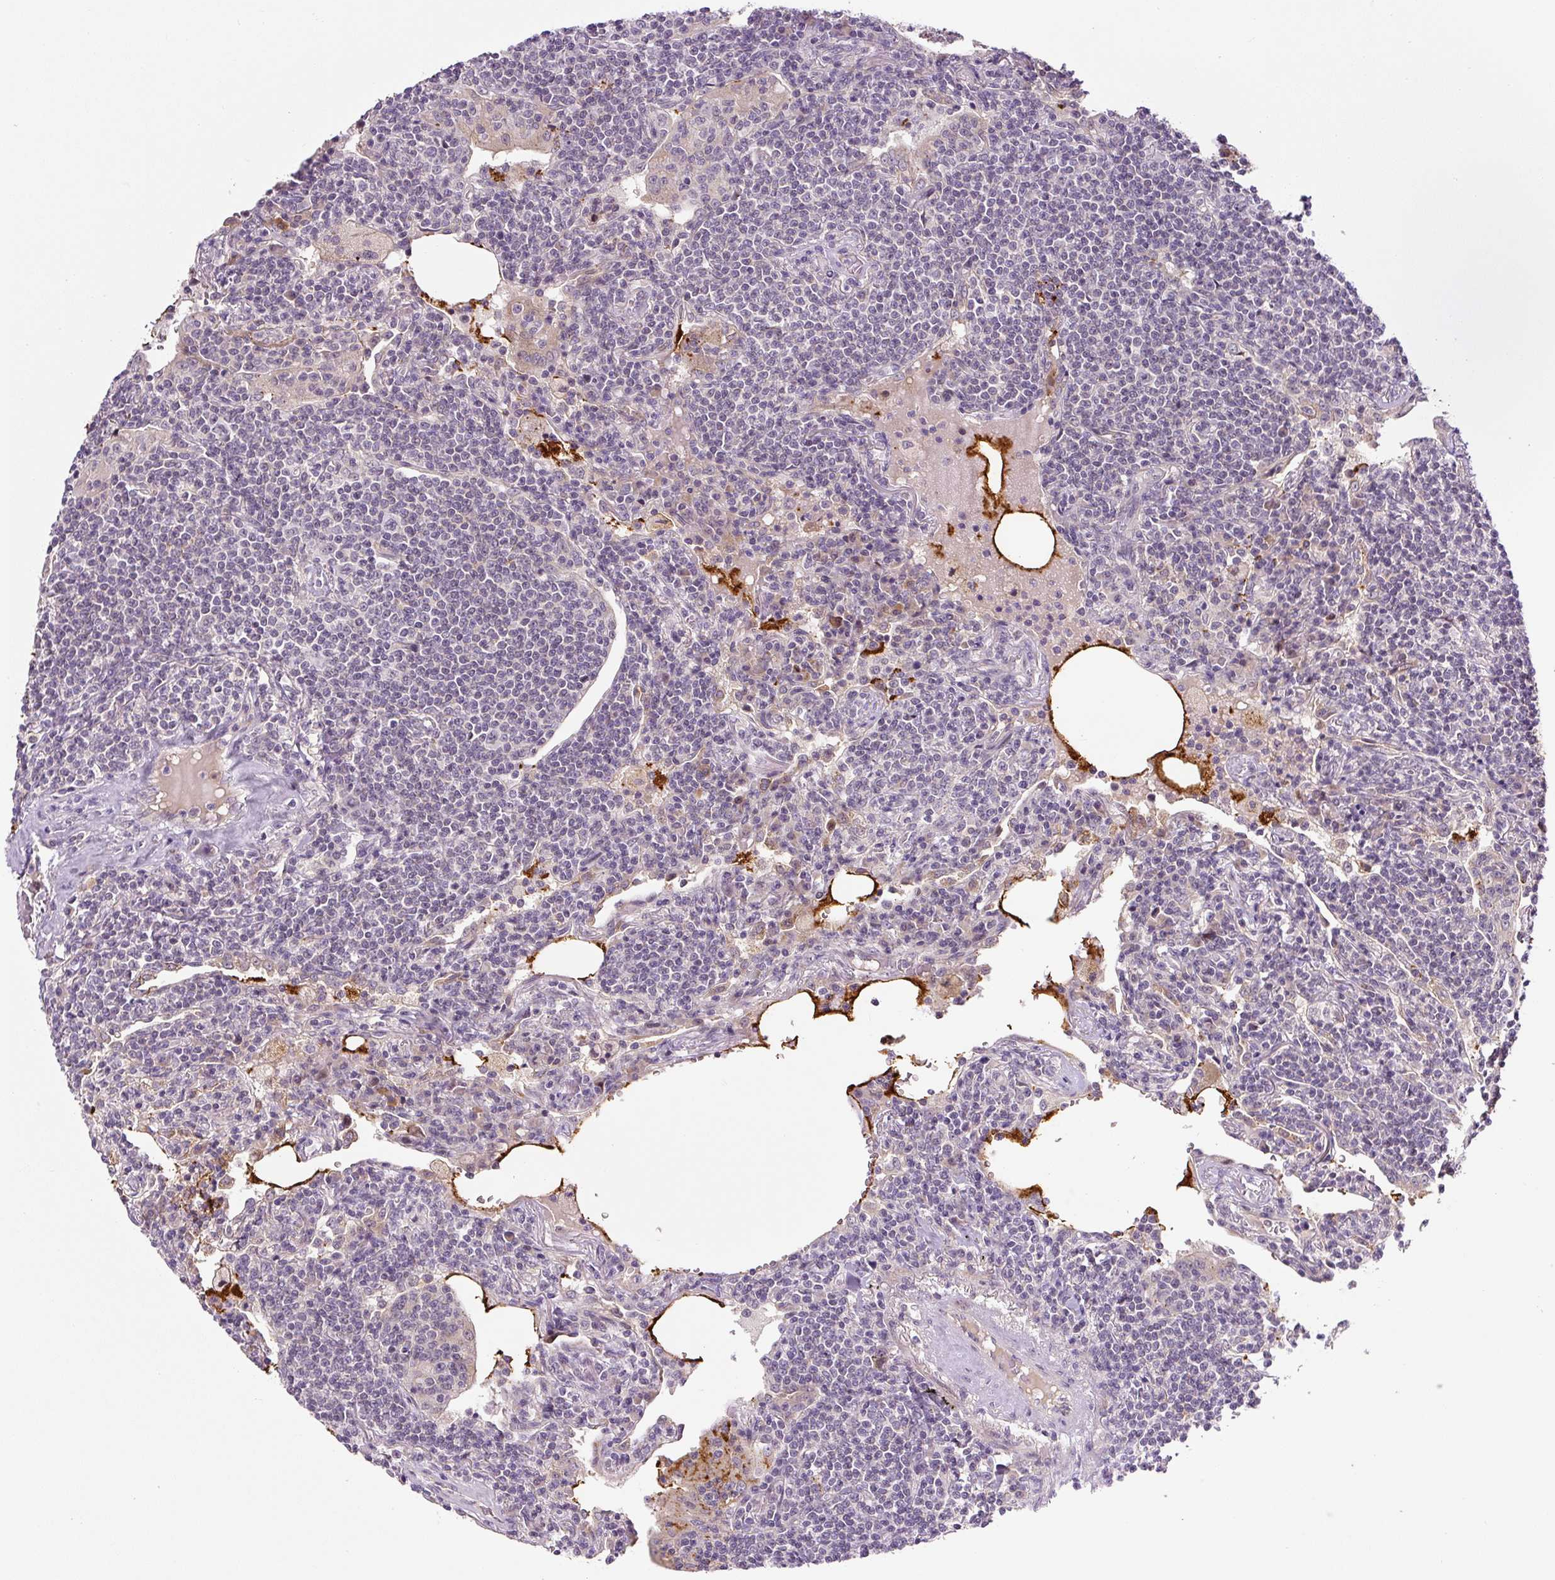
{"staining": {"intensity": "negative", "quantity": "none", "location": "none"}, "tissue": "lymphoma", "cell_type": "Tumor cells", "image_type": "cancer", "snomed": [{"axis": "morphology", "description": "Malignant lymphoma, non-Hodgkin's type, Low grade"}, {"axis": "topography", "description": "Lung"}], "caption": "An IHC photomicrograph of low-grade malignant lymphoma, non-Hodgkin's type is shown. There is no staining in tumor cells of low-grade malignant lymphoma, non-Hodgkin's type.", "gene": "PRKAA2", "patient": {"sex": "female", "age": 71}}